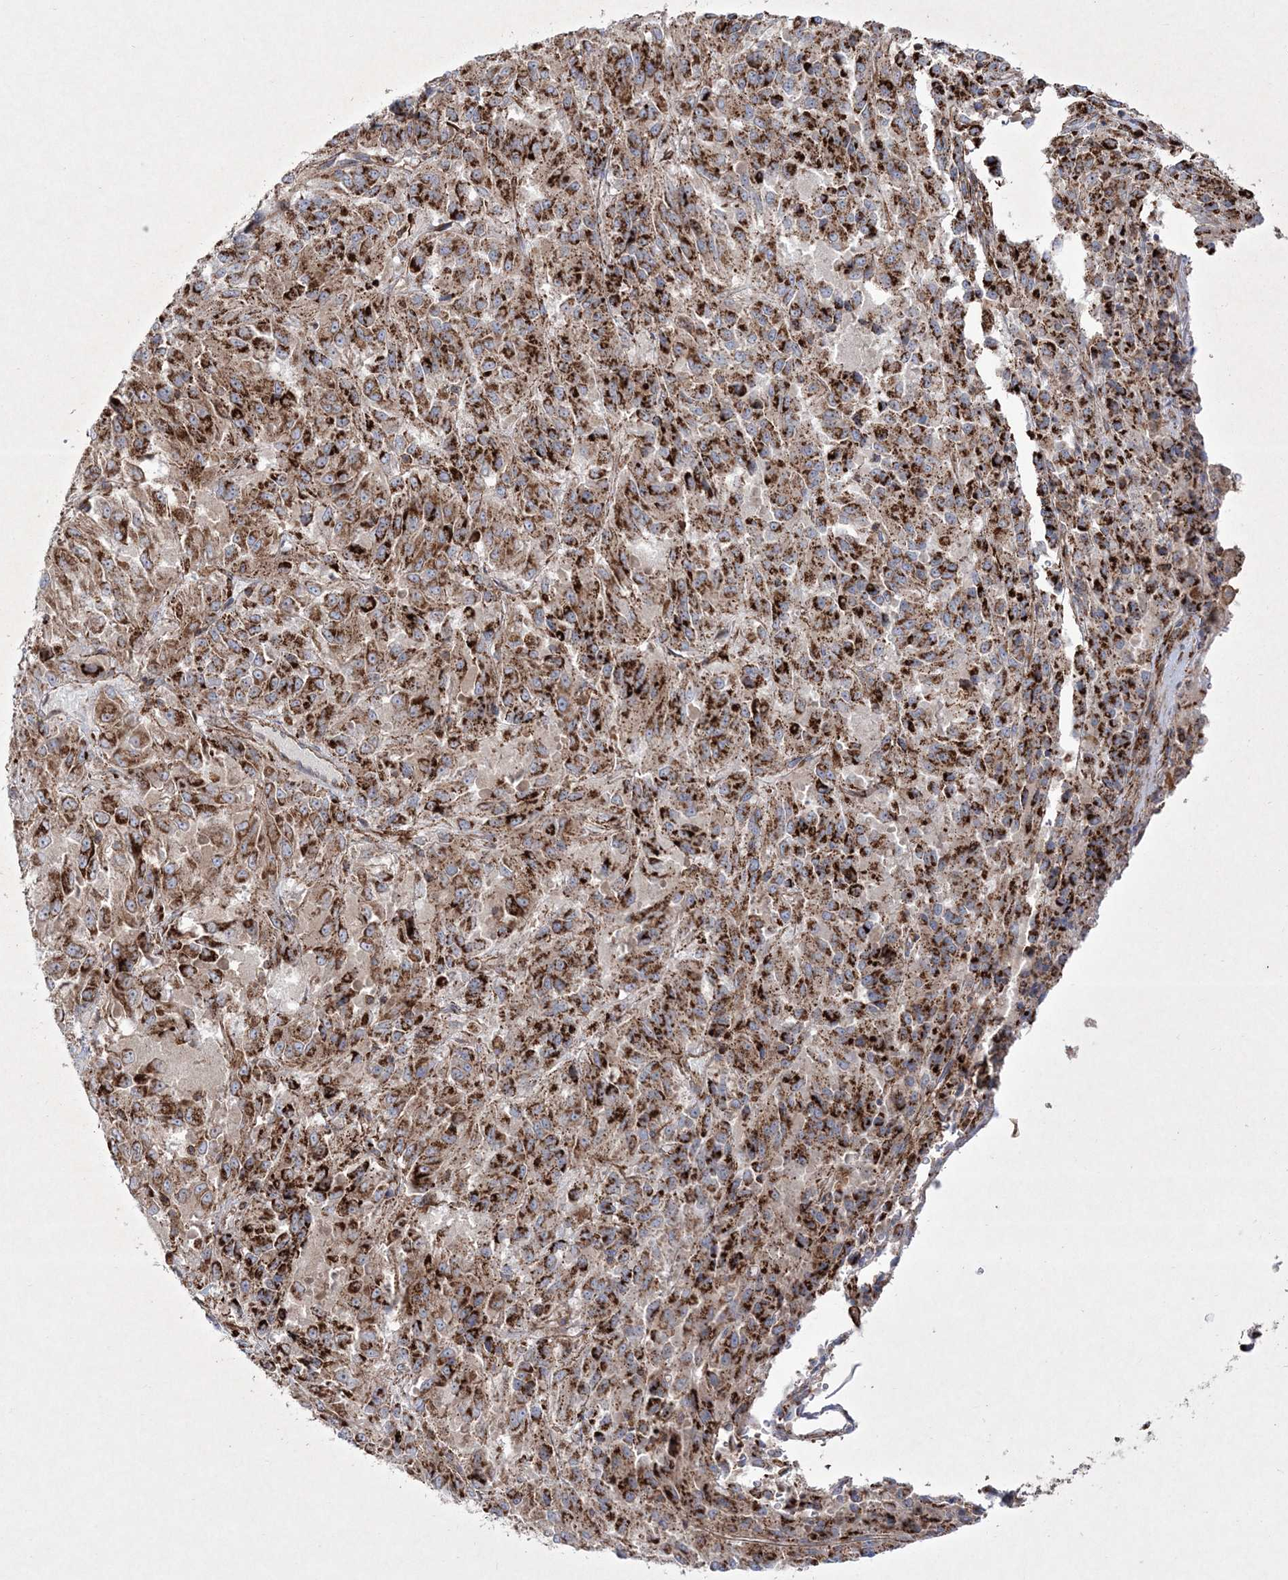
{"staining": {"intensity": "strong", "quantity": ">75%", "location": "cytoplasmic/membranous"}, "tissue": "melanoma", "cell_type": "Tumor cells", "image_type": "cancer", "snomed": [{"axis": "morphology", "description": "Malignant melanoma, Metastatic site"}, {"axis": "topography", "description": "Lung"}], "caption": "There is high levels of strong cytoplasmic/membranous expression in tumor cells of melanoma, as demonstrated by immunohistochemical staining (brown color).", "gene": "RICTOR", "patient": {"sex": "male", "age": 64}}